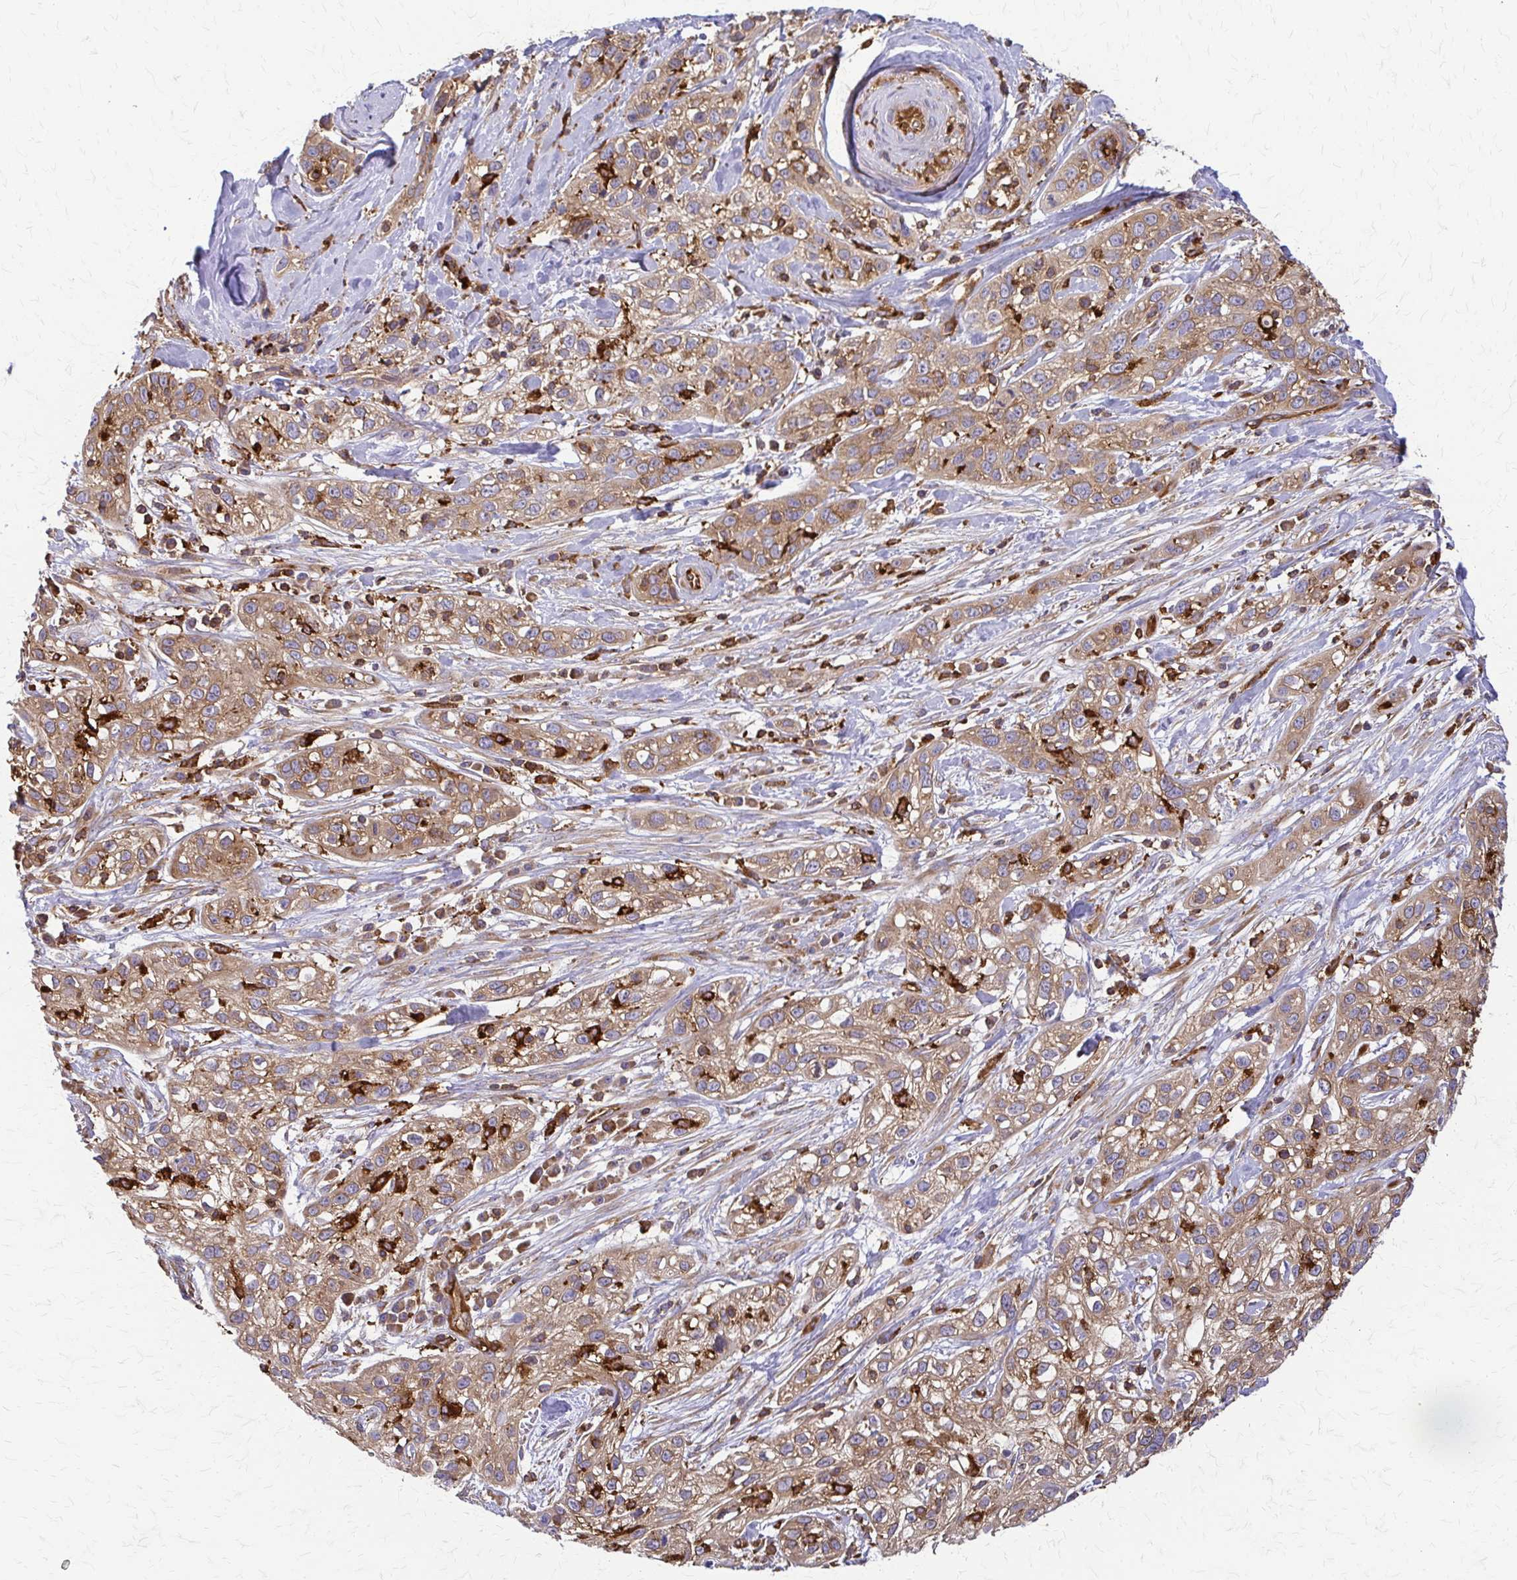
{"staining": {"intensity": "moderate", "quantity": ">75%", "location": "cytoplasmic/membranous"}, "tissue": "skin cancer", "cell_type": "Tumor cells", "image_type": "cancer", "snomed": [{"axis": "morphology", "description": "Squamous cell carcinoma, NOS"}, {"axis": "topography", "description": "Skin"}], "caption": "High-magnification brightfield microscopy of skin cancer (squamous cell carcinoma) stained with DAB (3,3'-diaminobenzidine) (brown) and counterstained with hematoxylin (blue). tumor cells exhibit moderate cytoplasmic/membranous staining is present in approximately>75% of cells.", "gene": "WASF2", "patient": {"sex": "male", "age": 82}}